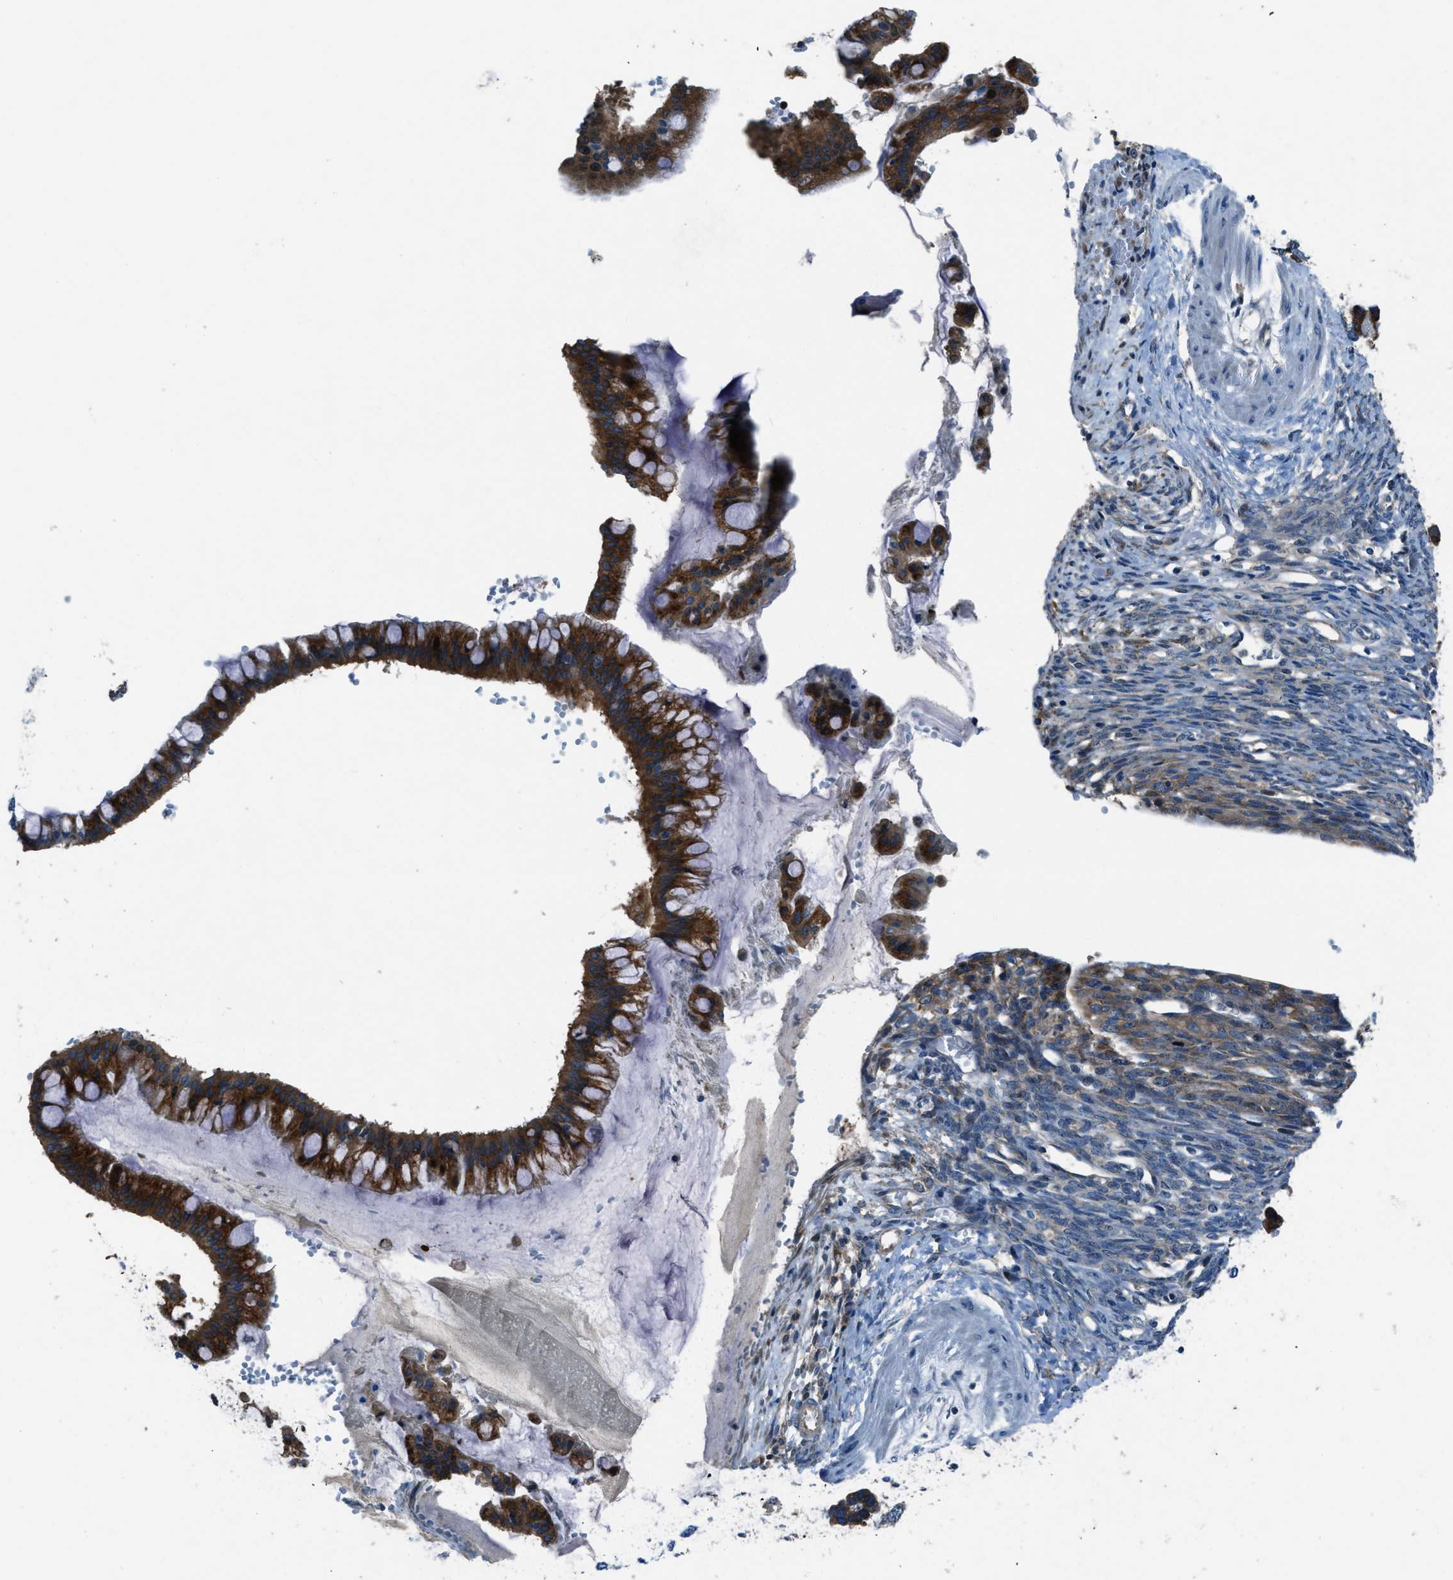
{"staining": {"intensity": "strong", "quantity": ">75%", "location": "cytoplasmic/membranous"}, "tissue": "ovarian cancer", "cell_type": "Tumor cells", "image_type": "cancer", "snomed": [{"axis": "morphology", "description": "Cystadenocarcinoma, mucinous, NOS"}, {"axis": "topography", "description": "Ovary"}], "caption": "Protein expression analysis of ovarian mucinous cystadenocarcinoma demonstrates strong cytoplasmic/membranous positivity in approximately >75% of tumor cells.", "gene": "ARFGAP2", "patient": {"sex": "female", "age": 73}}